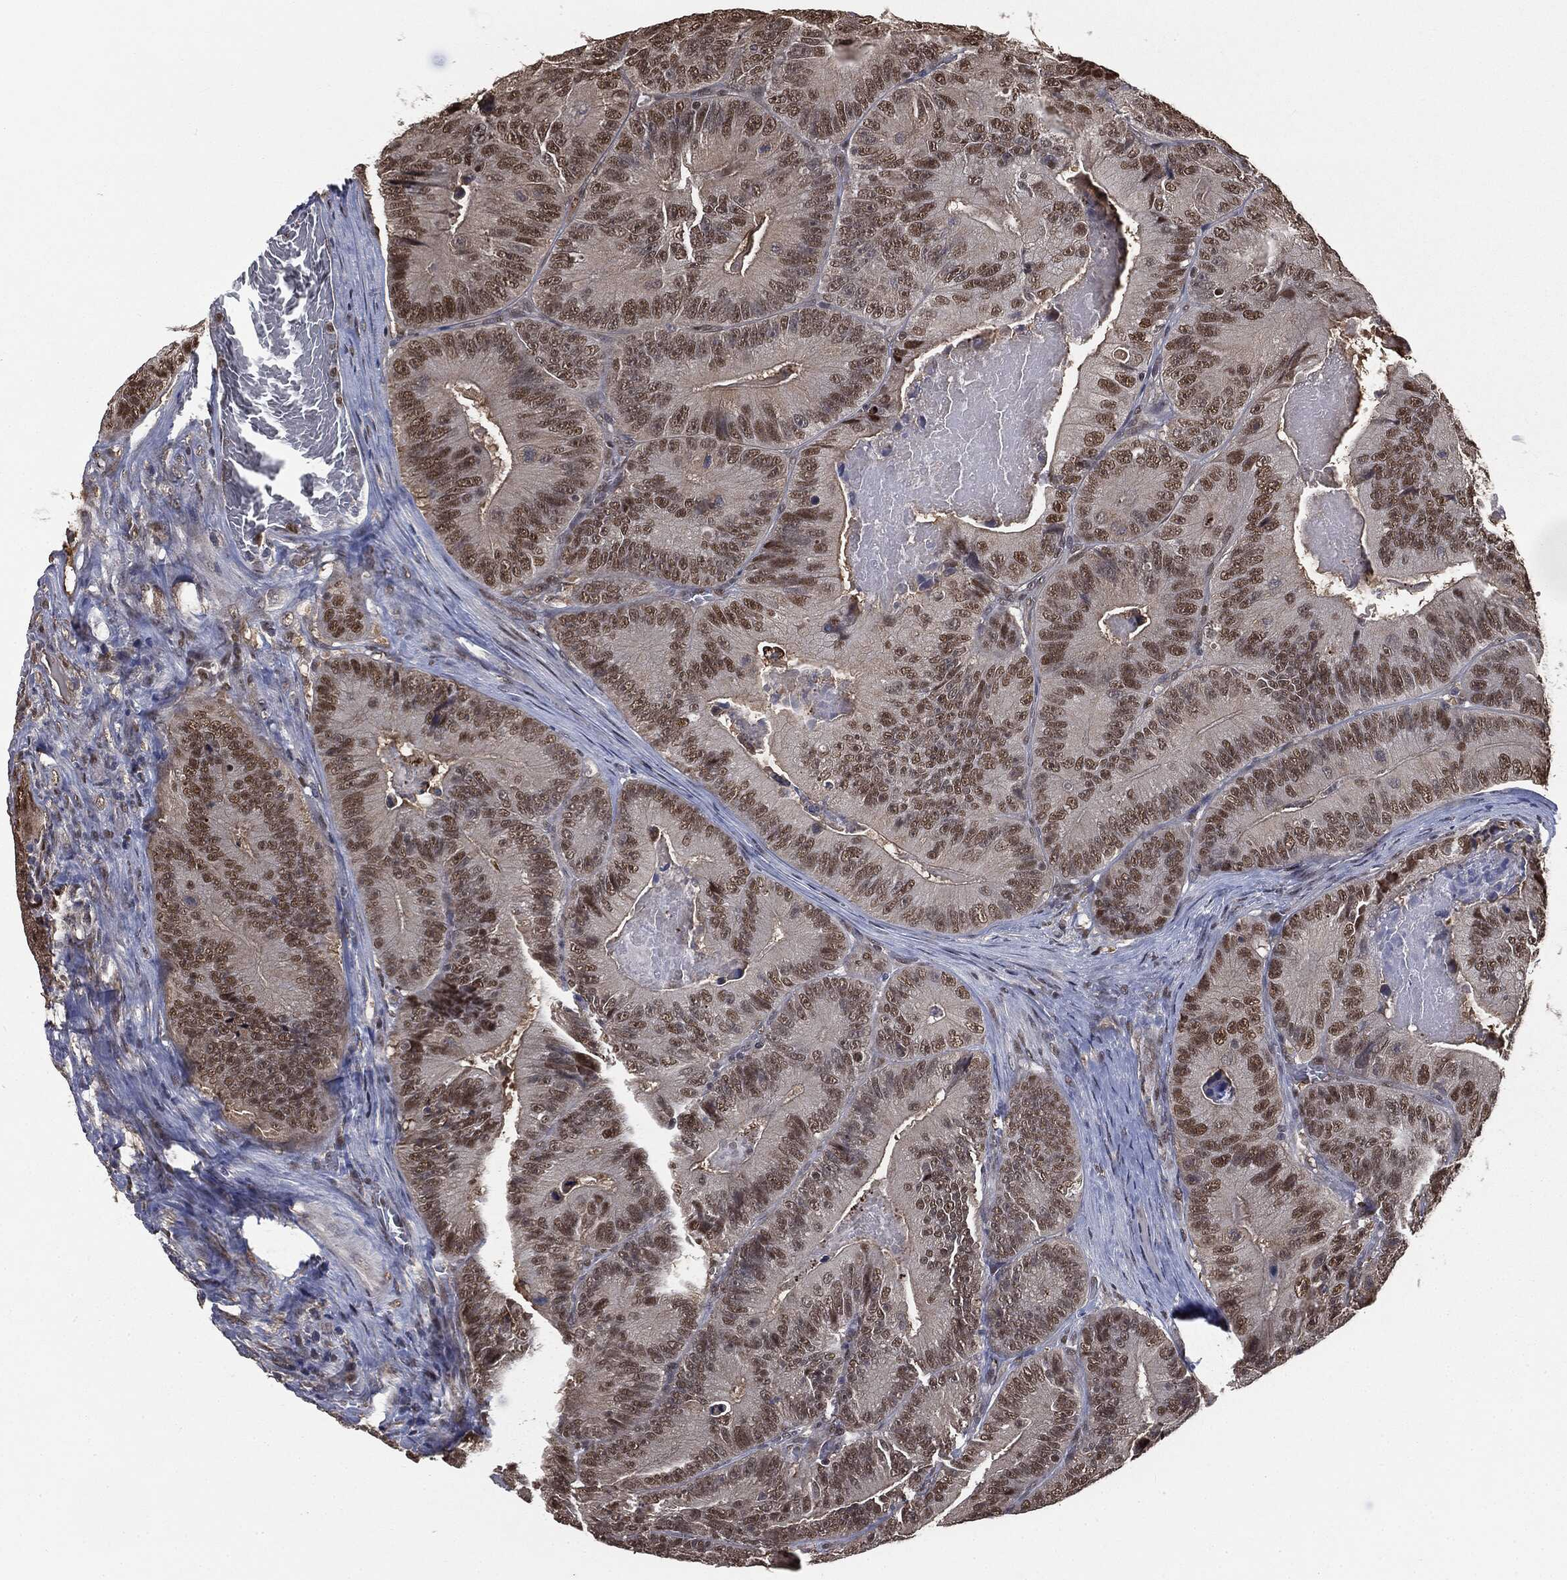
{"staining": {"intensity": "strong", "quantity": ">75%", "location": "nuclear"}, "tissue": "colorectal cancer", "cell_type": "Tumor cells", "image_type": "cancer", "snomed": [{"axis": "morphology", "description": "Adenocarcinoma, NOS"}, {"axis": "topography", "description": "Colon"}], "caption": "Colorectal cancer (adenocarcinoma) stained with immunohistochemistry reveals strong nuclear positivity in about >75% of tumor cells.", "gene": "SHLD2", "patient": {"sex": "female", "age": 86}}